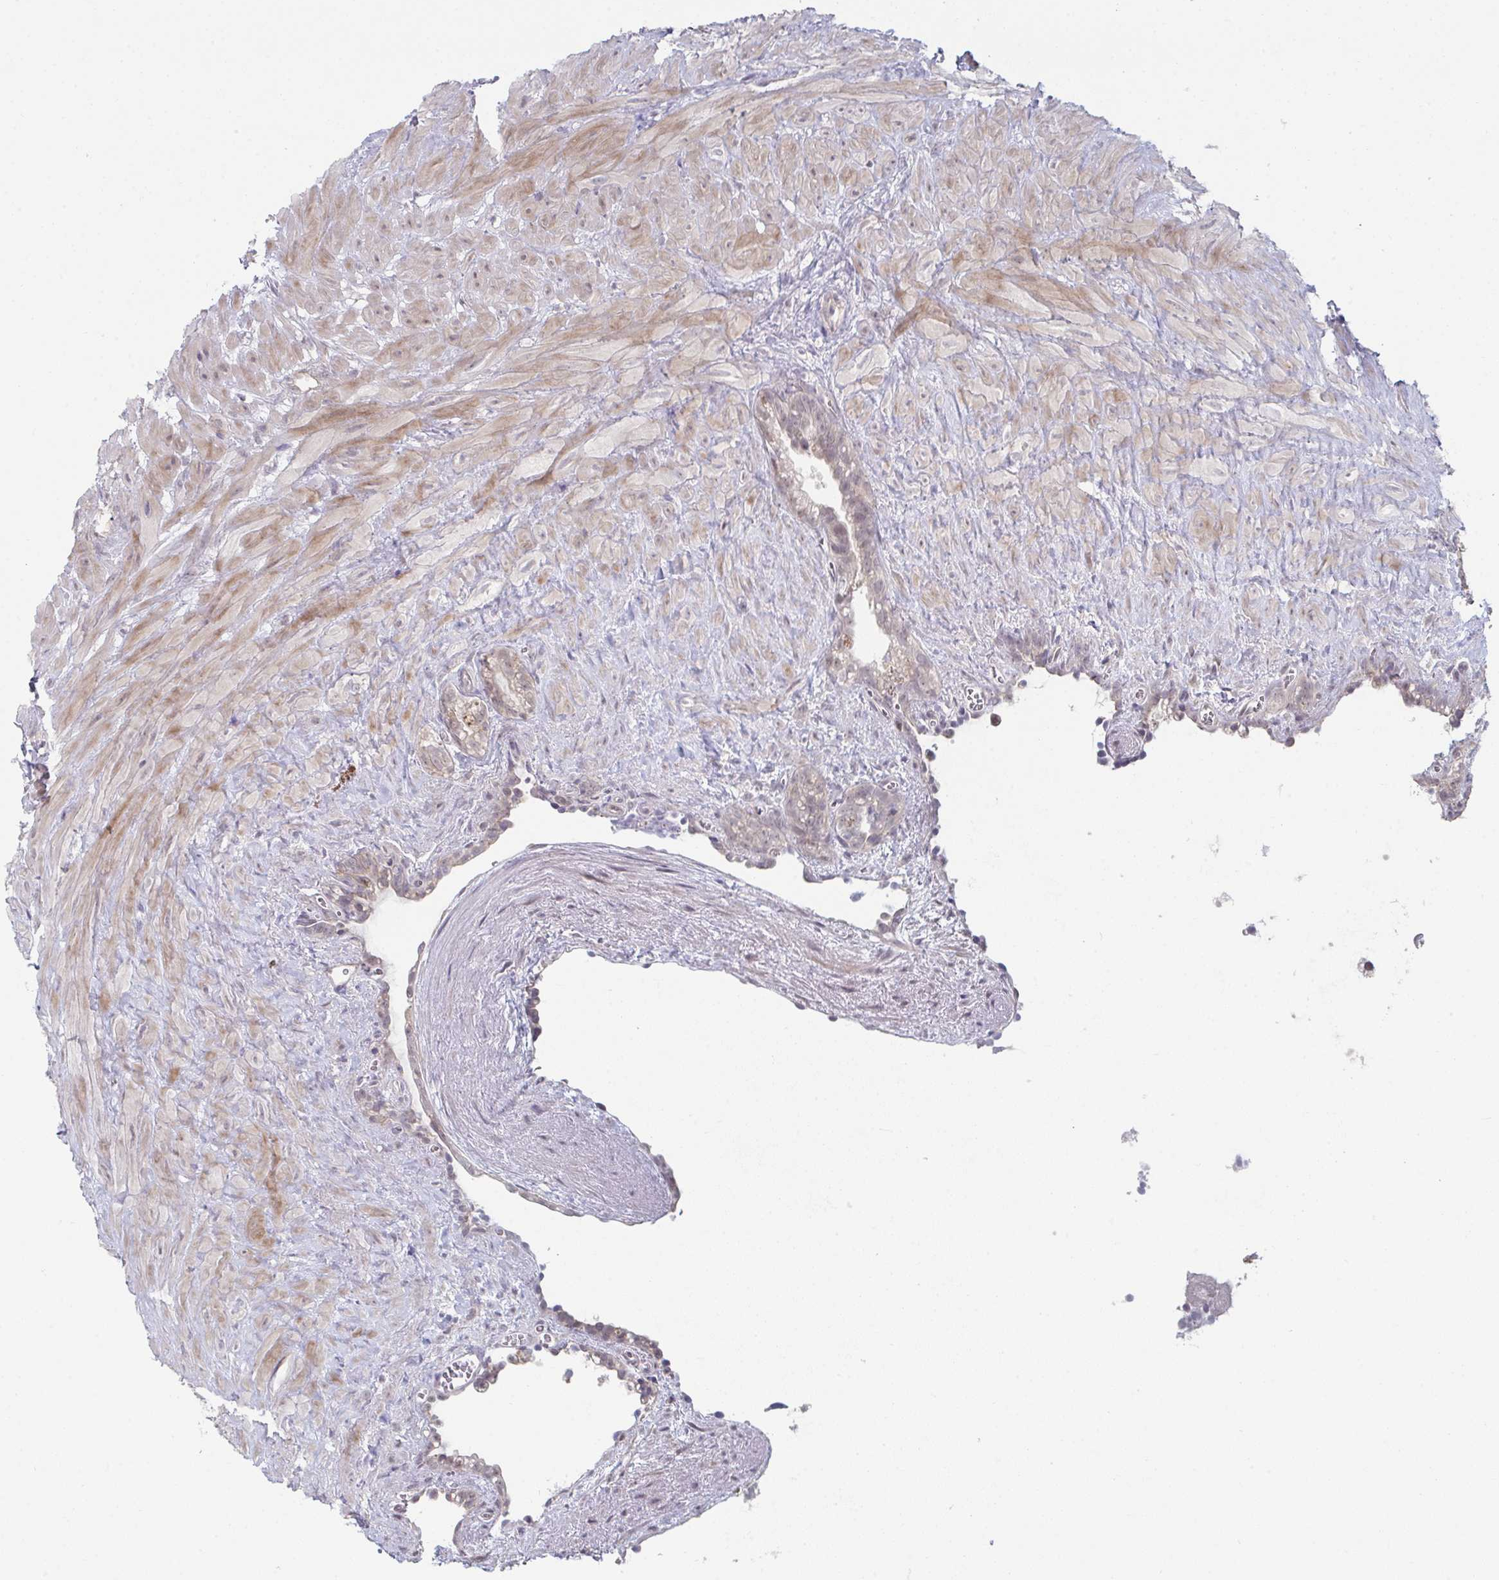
{"staining": {"intensity": "weak", "quantity": "<25%", "location": "cytoplasmic/membranous"}, "tissue": "seminal vesicle", "cell_type": "Glandular cells", "image_type": "normal", "snomed": [{"axis": "morphology", "description": "Normal tissue, NOS"}, {"axis": "topography", "description": "Seminal veicle"}], "caption": "Immunohistochemistry (IHC) image of unremarkable human seminal vesicle stained for a protein (brown), which displays no staining in glandular cells. (DAB (3,3'-diaminobenzidine) immunohistochemistry (IHC) visualized using brightfield microscopy, high magnification).", "gene": "ZNF214", "patient": {"sex": "male", "age": 76}}